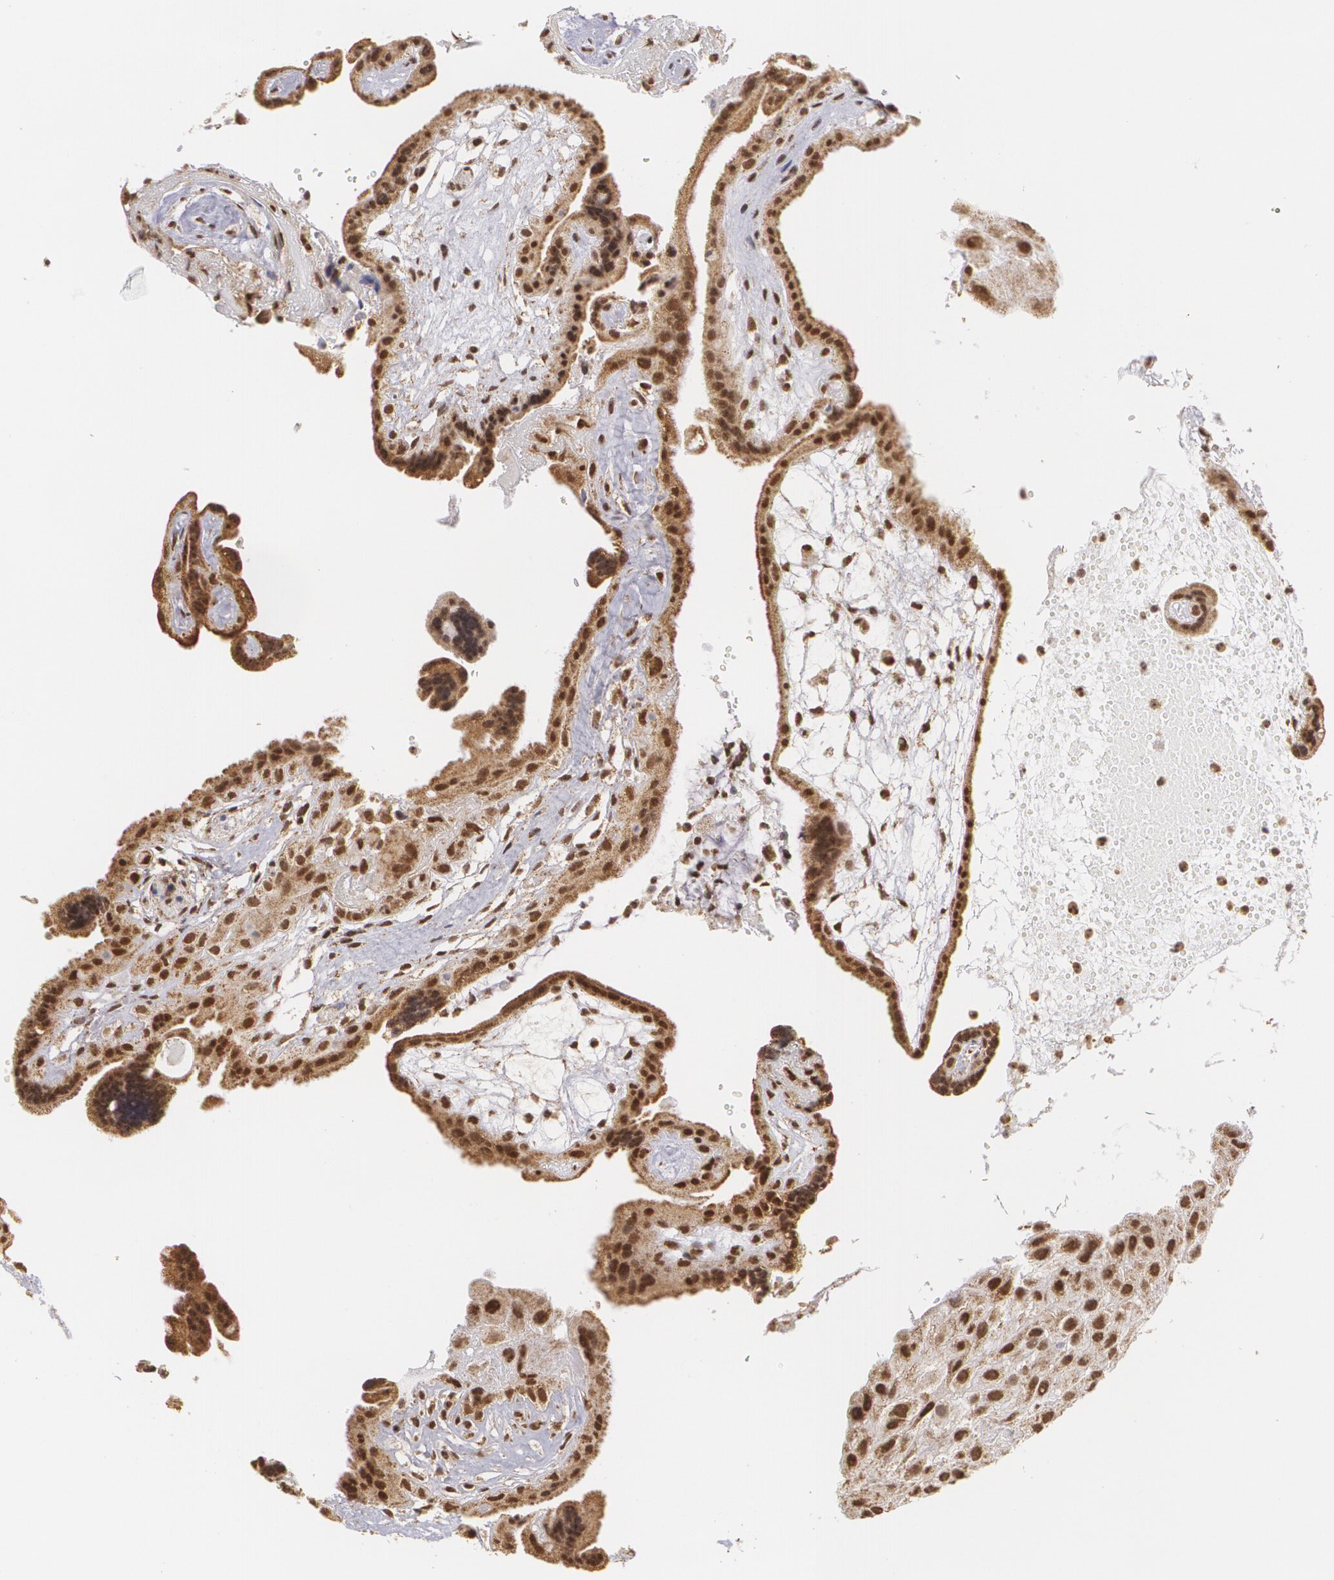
{"staining": {"intensity": "strong", "quantity": ">75%", "location": "nuclear"}, "tissue": "placenta", "cell_type": "Decidual cells", "image_type": "normal", "snomed": [{"axis": "morphology", "description": "Normal tissue, NOS"}, {"axis": "topography", "description": "Placenta"}], "caption": "The immunohistochemical stain shows strong nuclear expression in decidual cells of normal placenta. (brown staining indicates protein expression, while blue staining denotes nuclei).", "gene": "MXD1", "patient": {"sex": "female", "age": 32}}